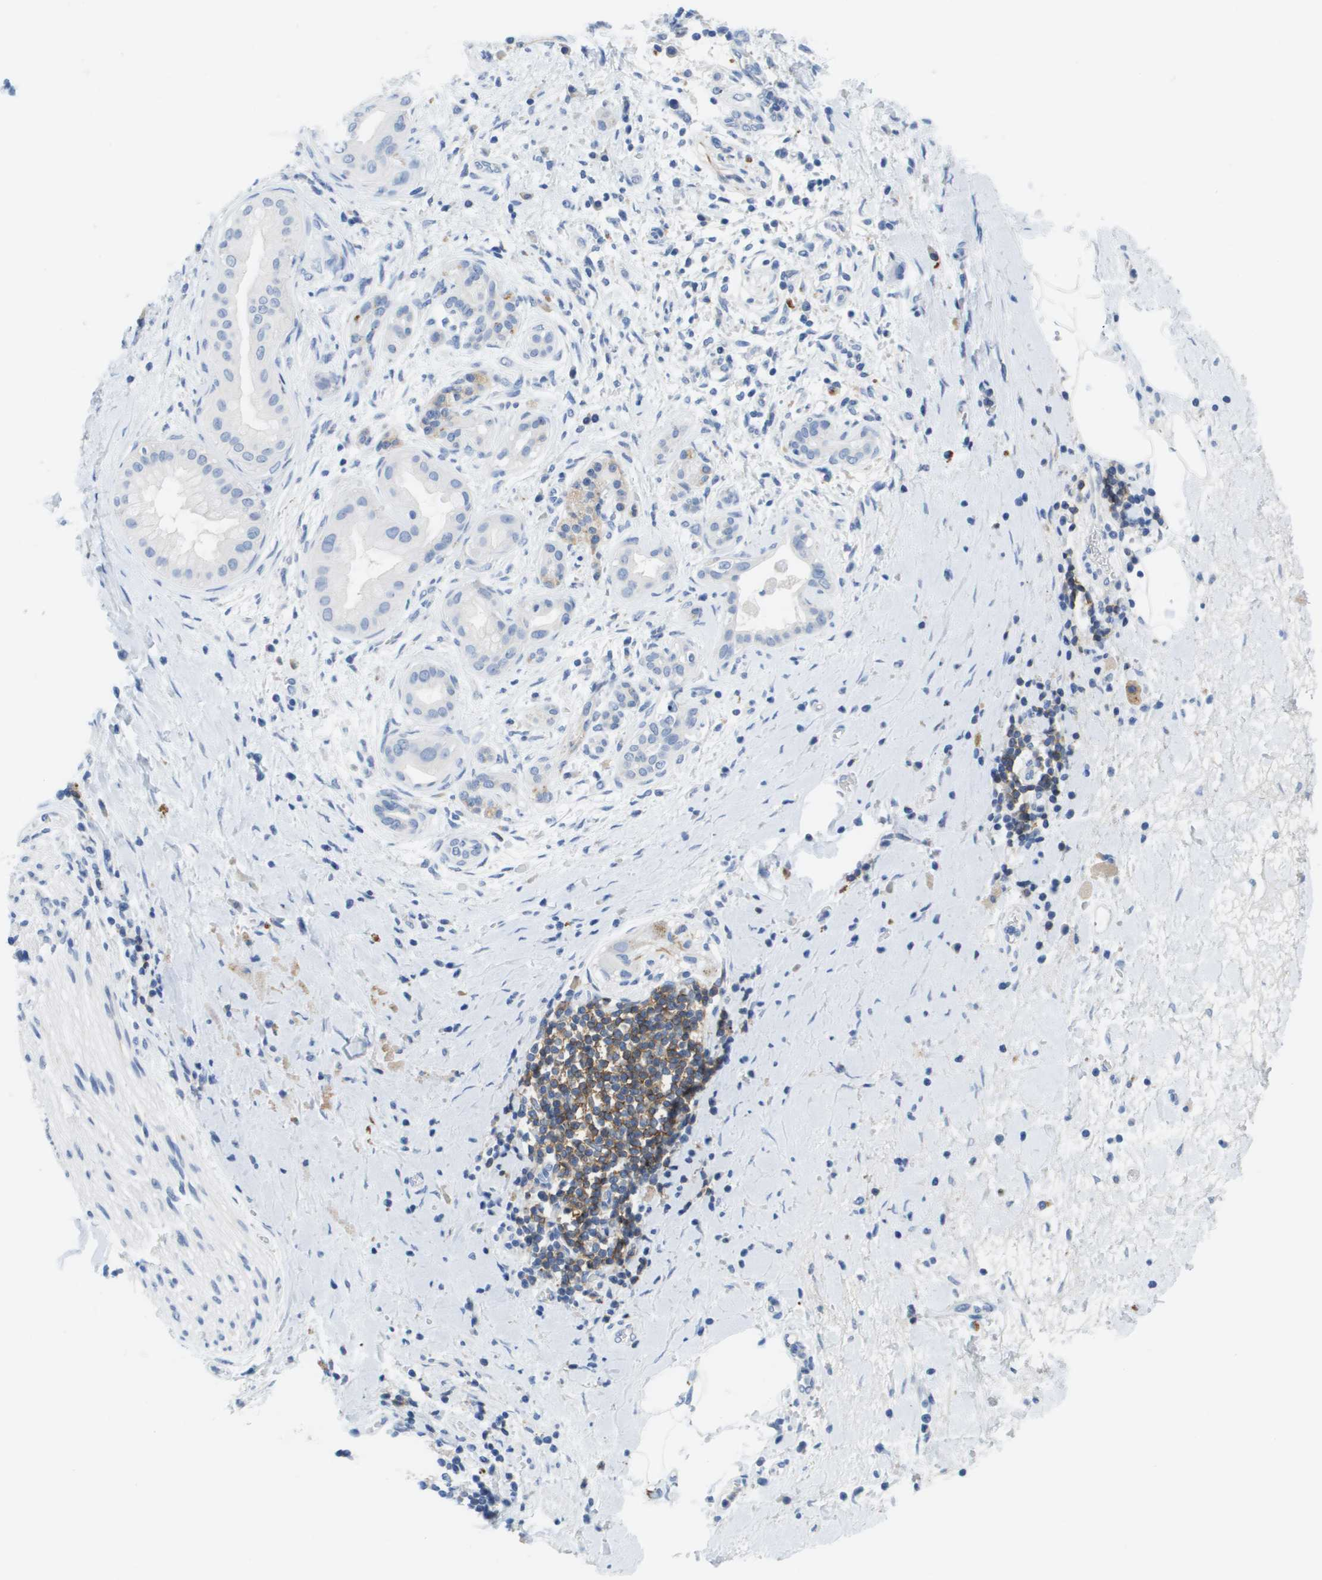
{"staining": {"intensity": "negative", "quantity": "none", "location": "none"}, "tissue": "pancreatic cancer", "cell_type": "Tumor cells", "image_type": "cancer", "snomed": [{"axis": "morphology", "description": "Adenocarcinoma, NOS"}, {"axis": "topography", "description": "Pancreas"}], "caption": "There is no significant positivity in tumor cells of pancreatic cancer.", "gene": "MS4A1", "patient": {"sex": "male", "age": 55}}